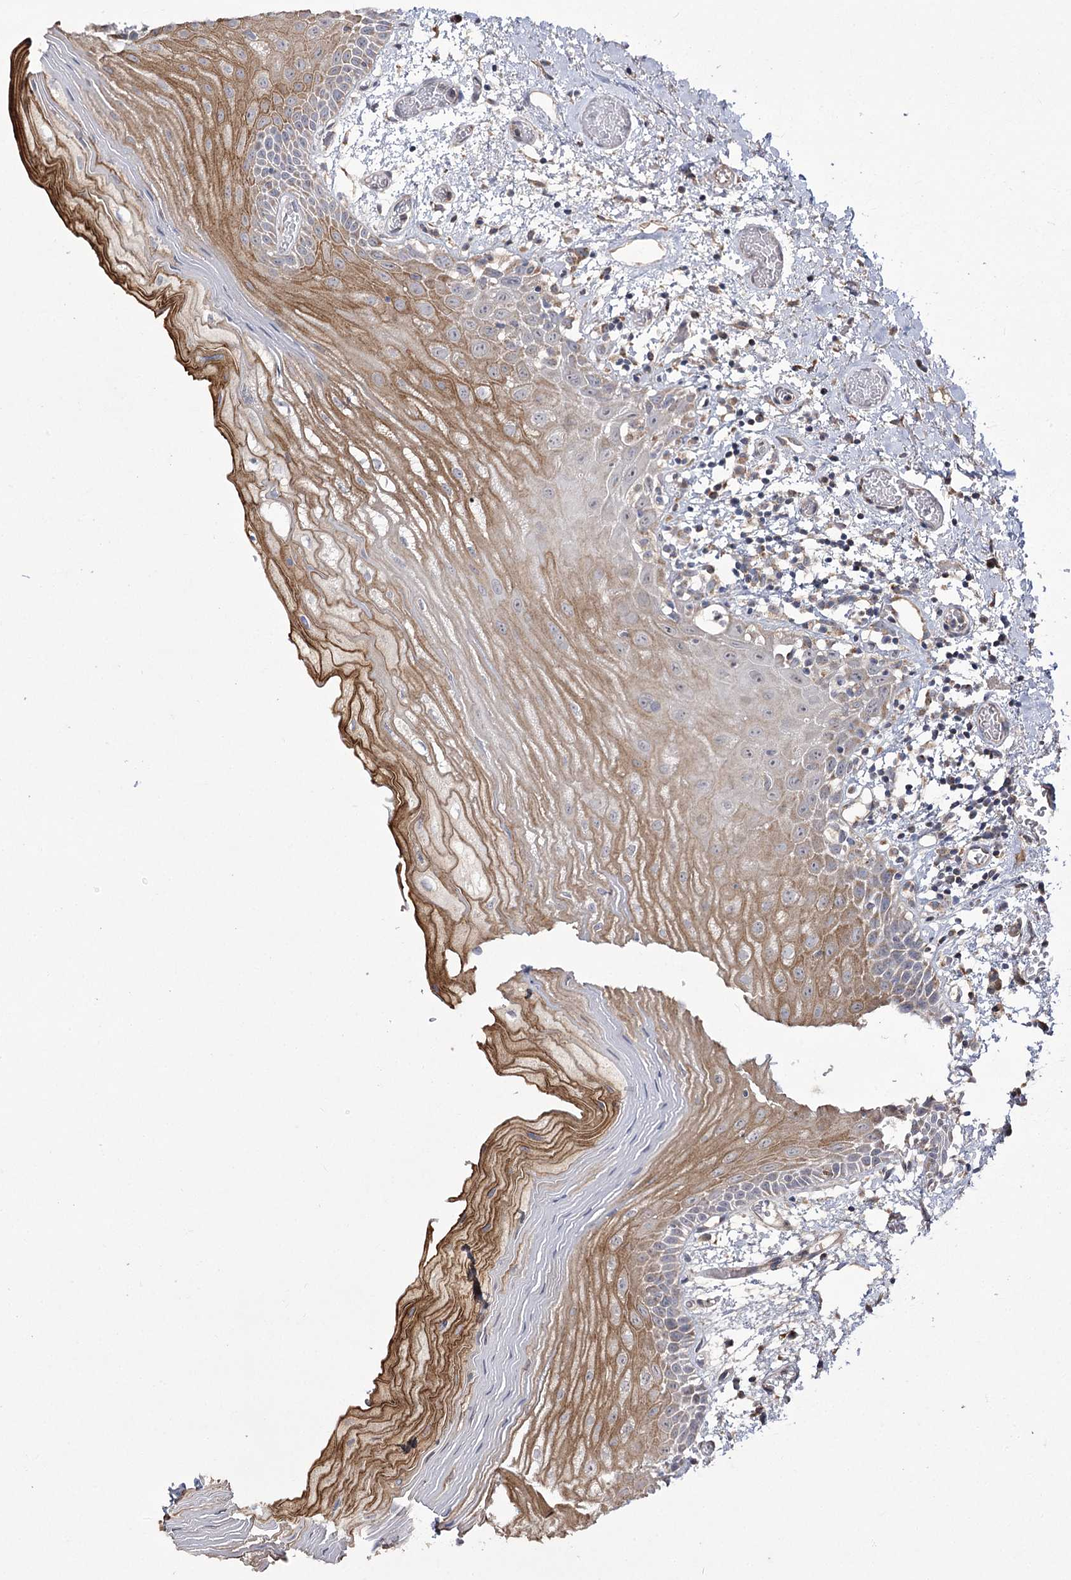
{"staining": {"intensity": "moderate", "quantity": "<25%", "location": "cytoplasmic/membranous"}, "tissue": "oral mucosa", "cell_type": "Squamous epithelial cells", "image_type": "normal", "snomed": [{"axis": "morphology", "description": "Normal tissue, NOS"}, {"axis": "topography", "description": "Oral tissue"}], "caption": "DAB immunohistochemical staining of unremarkable oral mucosa reveals moderate cytoplasmic/membranous protein expression in about <25% of squamous epithelial cells. (DAB (3,3'-diaminobenzidine) = brown stain, brightfield microscopy at high magnification).", "gene": "NADK2", "patient": {"sex": "male", "age": 52}}